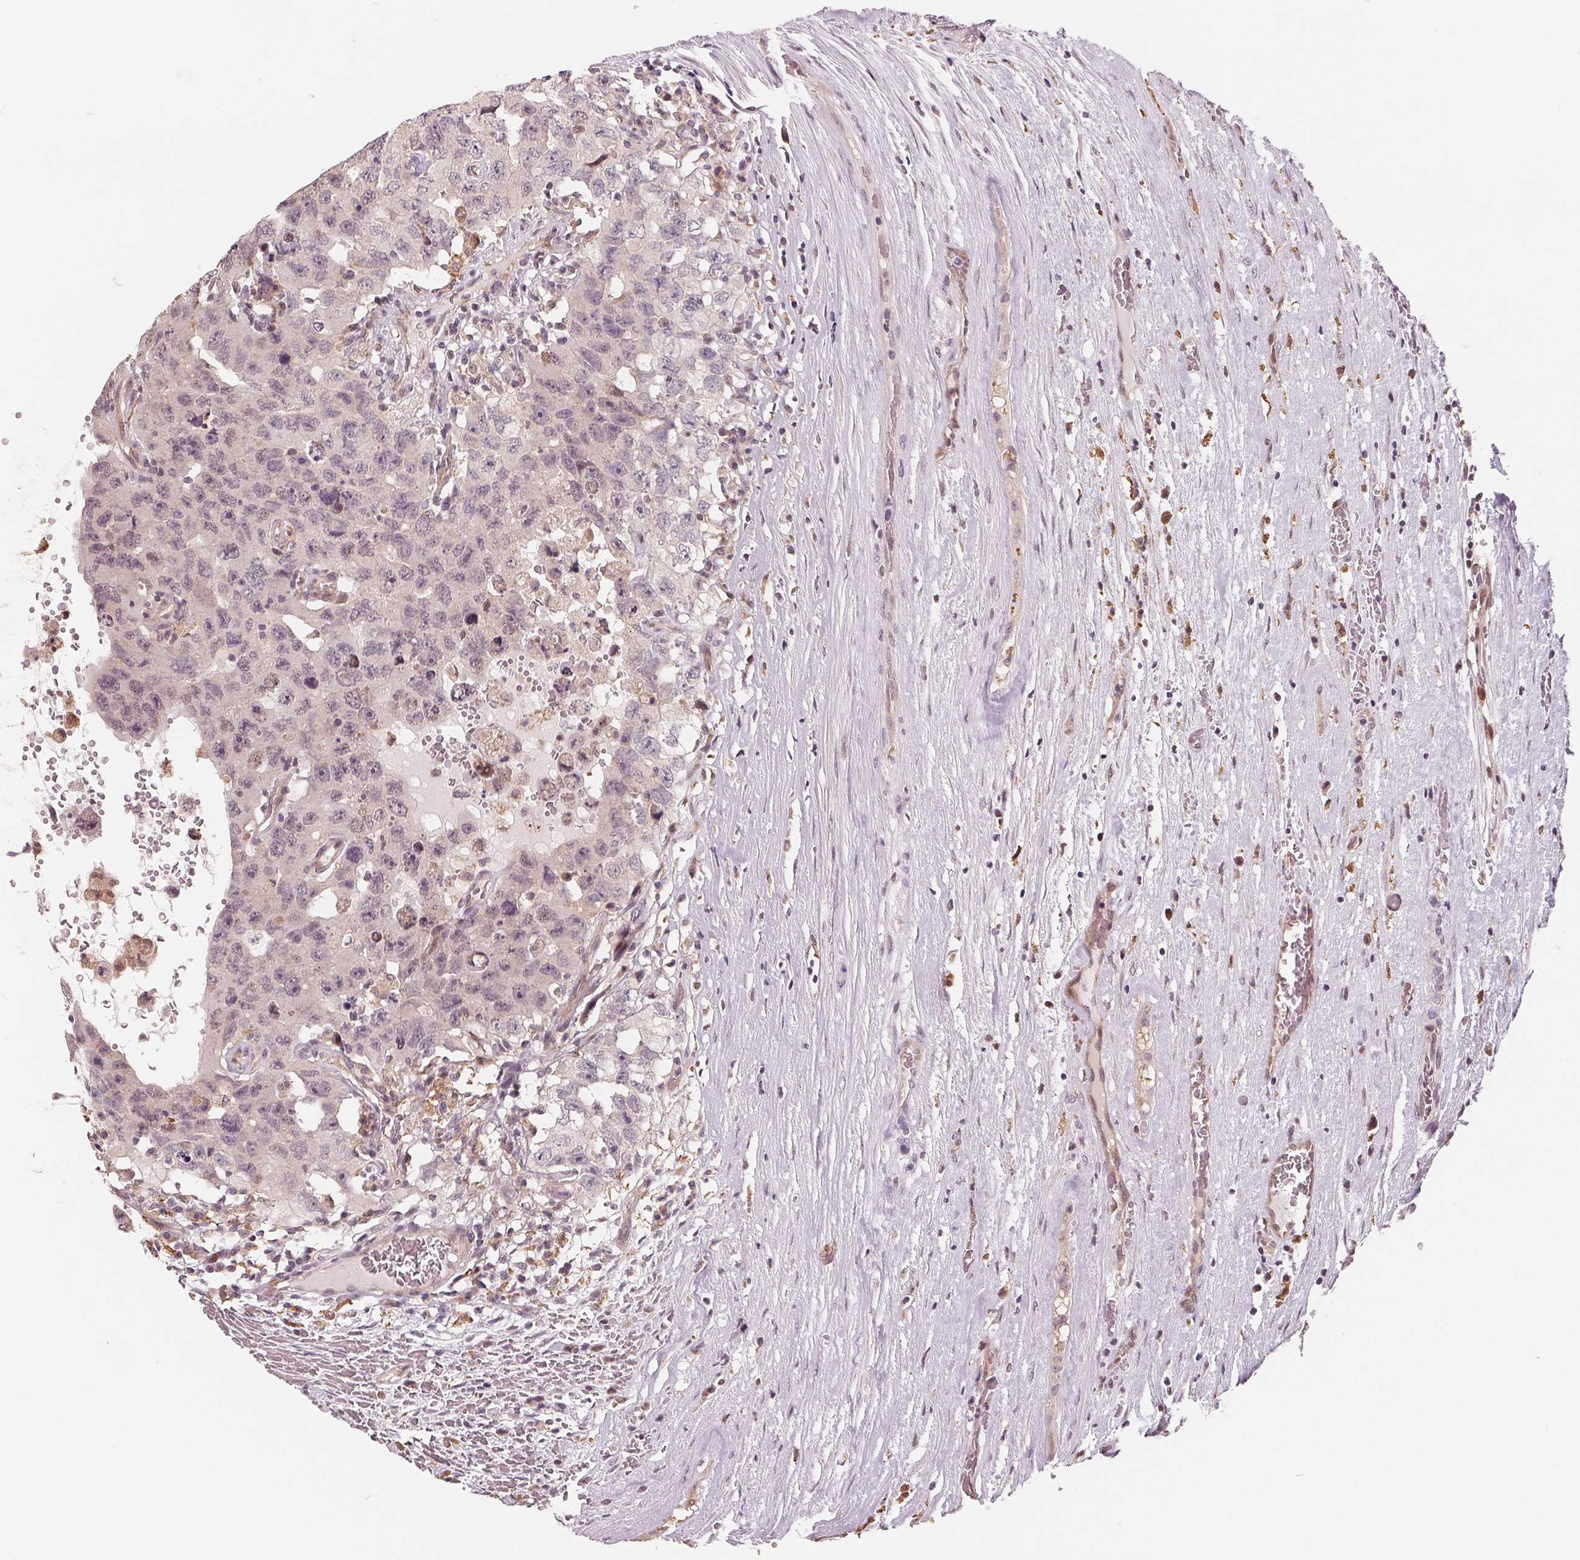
{"staining": {"intensity": "weak", "quantity": "25%-75%", "location": "cytoplasmic/membranous"}, "tissue": "testis cancer", "cell_type": "Tumor cells", "image_type": "cancer", "snomed": [{"axis": "morphology", "description": "Carcinoma, Embryonal, NOS"}, {"axis": "topography", "description": "Testis"}], "caption": "Protein staining reveals weak cytoplasmic/membranous expression in about 25%-75% of tumor cells in embryonal carcinoma (testis).", "gene": "IL9R", "patient": {"sex": "male", "age": 26}}